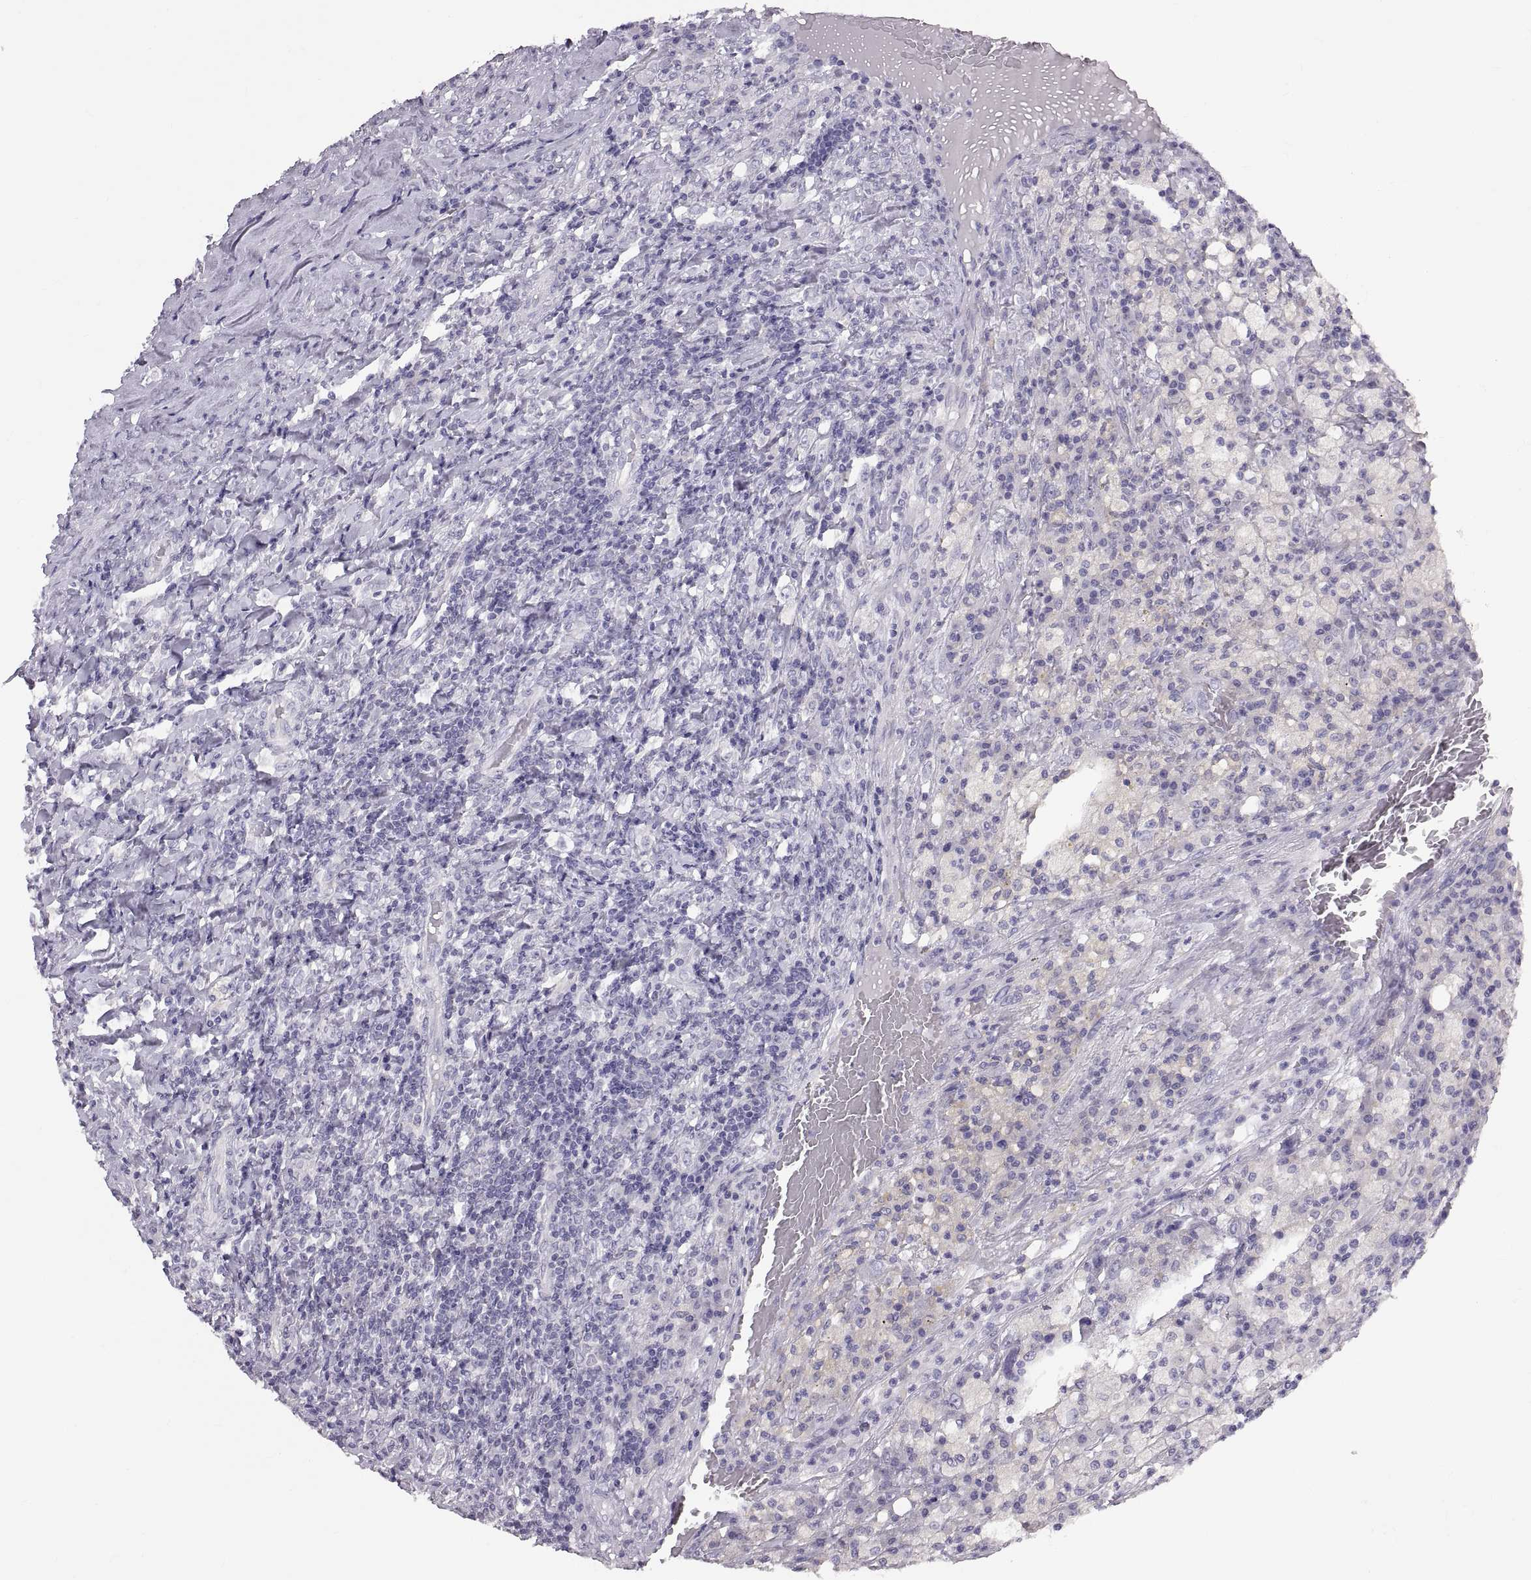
{"staining": {"intensity": "negative", "quantity": "none", "location": "none"}, "tissue": "testis cancer", "cell_type": "Tumor cells", "image_type": "cancer", "snomed": [{"axis": "morphology", "description": "Necrosis, NOS"}, {"axis": "morphology", "description": "Carcinoma, Embryonal, NOS"}, {"axis": "topography", "description": "Testis"}], "caption": "Immunohistochemistry (IHC) histopathology image of neoplastic tissue: embryonal carcinoma (testis) stained with DAB (3,3'-diaminobenzidine) displays no significant protein staining in tumor cells.", "gene": "WBP2NL", "patient": {"sex": "male", "age": 19}}